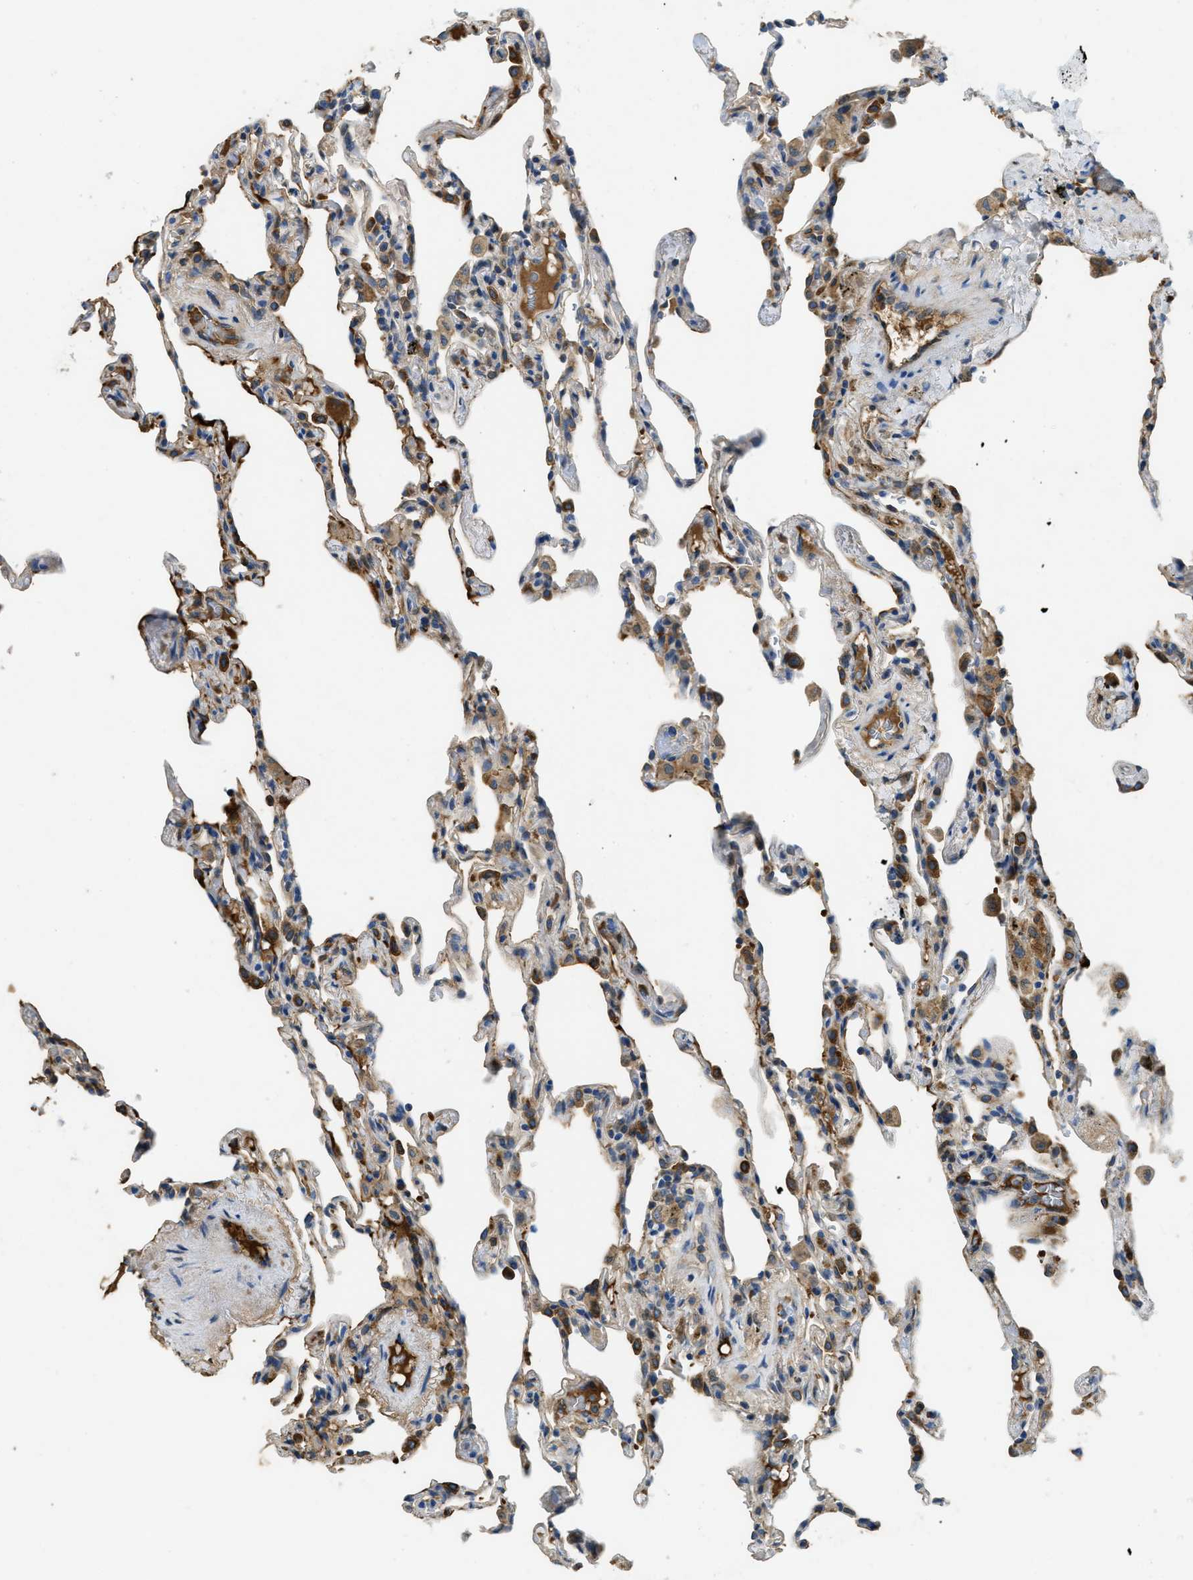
{"staining": {"intensity": "moderate", "quantity": "25%-75%", "location": "cytoplasmic/membranous"}, "tissue": "lung", "cell_type": "Alveolar cells", "image_type": "normal", "snomed": [{"axis": "morphology", "description": "Normal tissue, NOS"}, {"axis": "topography", "description": "Lung"}], "caption": "This is a photomicrograph of immunohistochemistry (IHC) staining of normal lung, which shows moderate staining in the cytoplasmic/membranous of alveolar cells.", "gene": "MPDU1", "patient": {"sex": "male", "age": 59}}